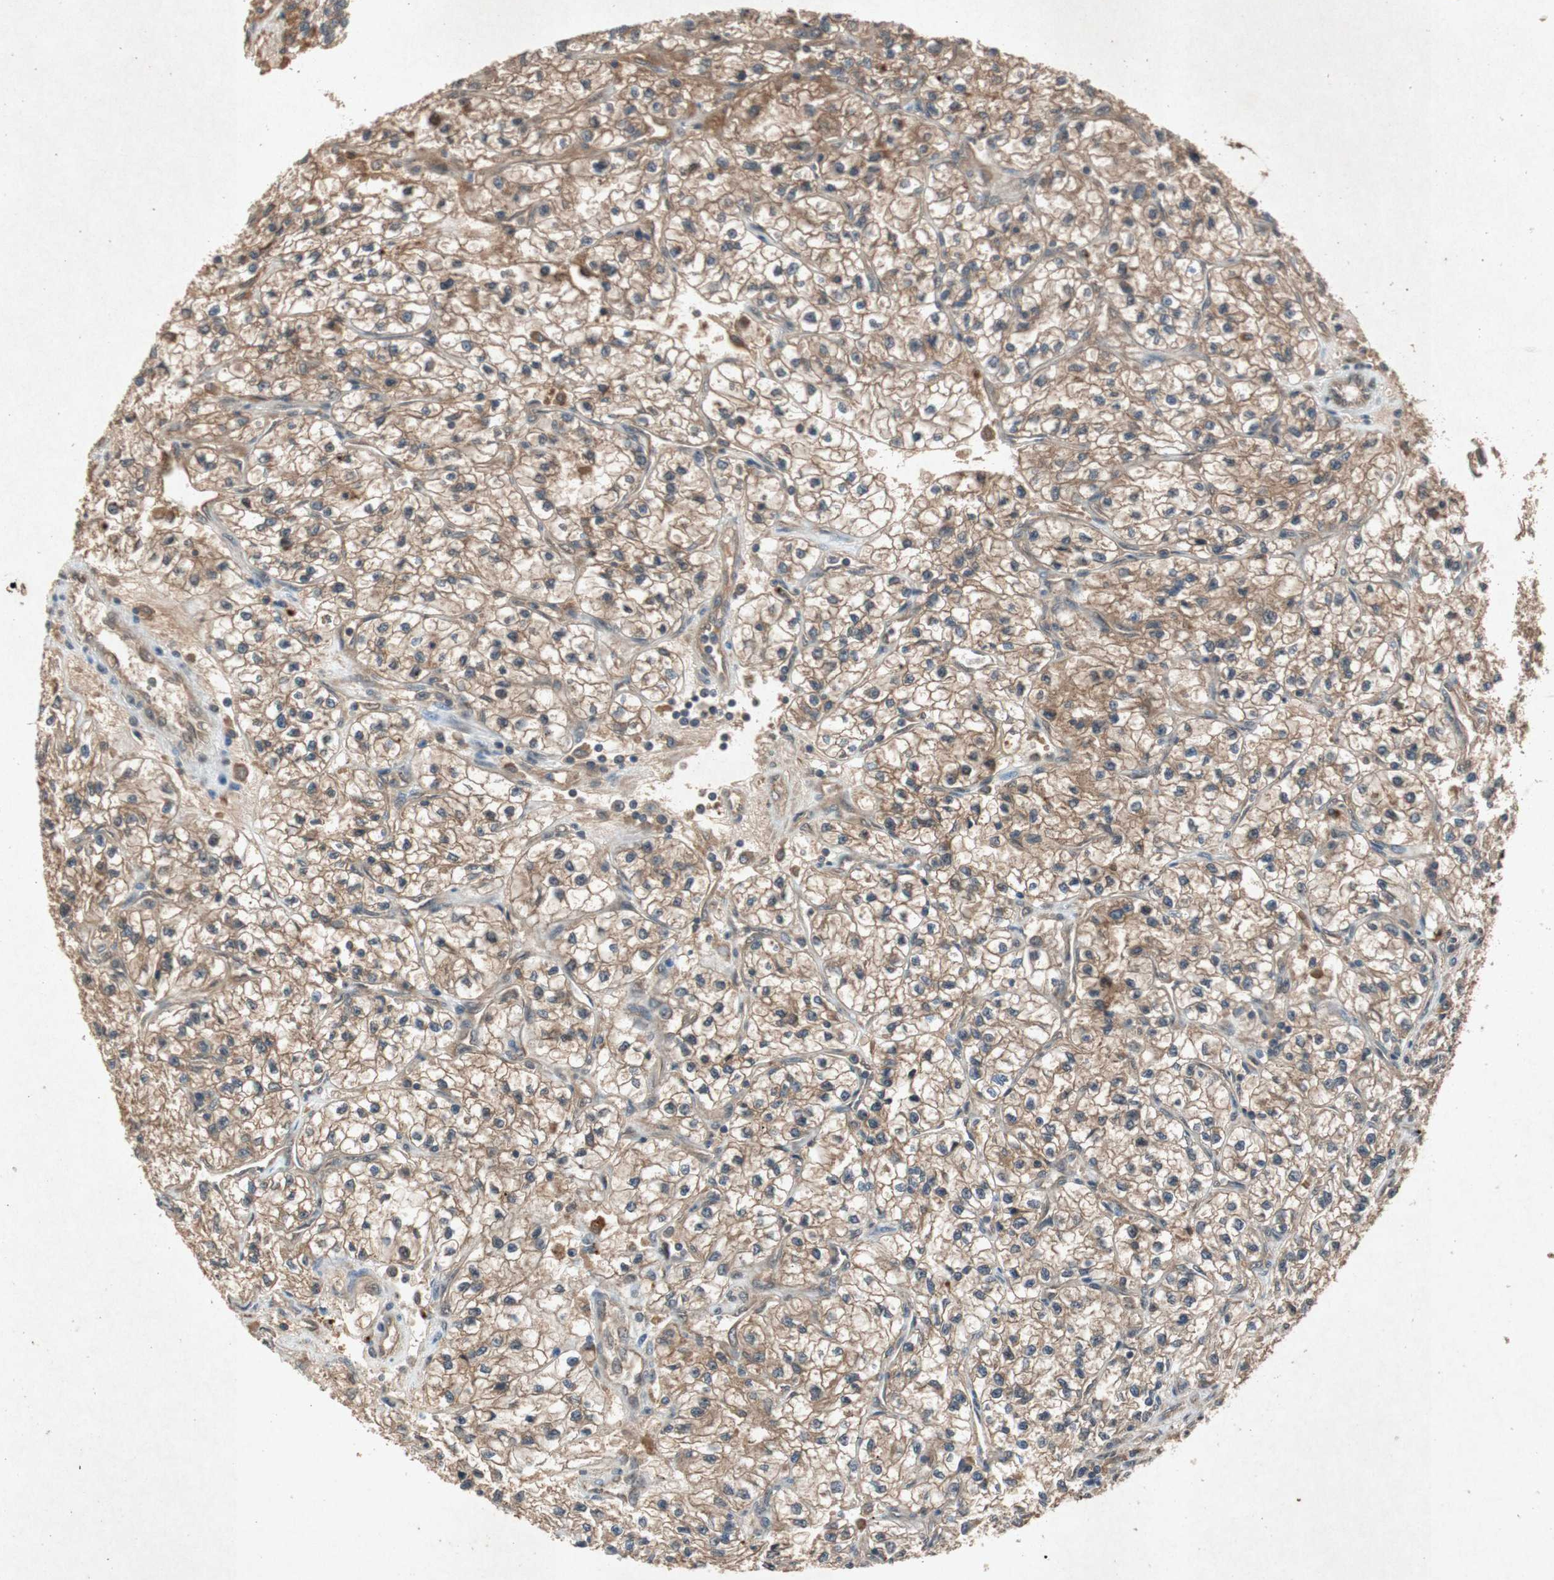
{"staining": {"intensity": "weak", "quantity": "25%-75%", "location": "cytoplasmic/membranous,nuclear"}, "tissue": "renal cancer", "cell_type": "Tumor cells", "image_type": "cancer", "snomed": [{"axis": "morphology", "description": "Adenocarcinoma, NOS"}, {"axis": "topography", "description": "Kidney"}], "caption": "DAB (3,3'-diaminobenzidine) immunohistochemical staining of human renal adenocarcinoma reveals weak cytoplasmic/membranous and nuclear protein expression in approximately 25%-75% of tumor cells. (DAB IHC, brown staining for protein, blue staining for nuclei).", "gene": "PML", "patient": {"sex": "female", "age": 57}}